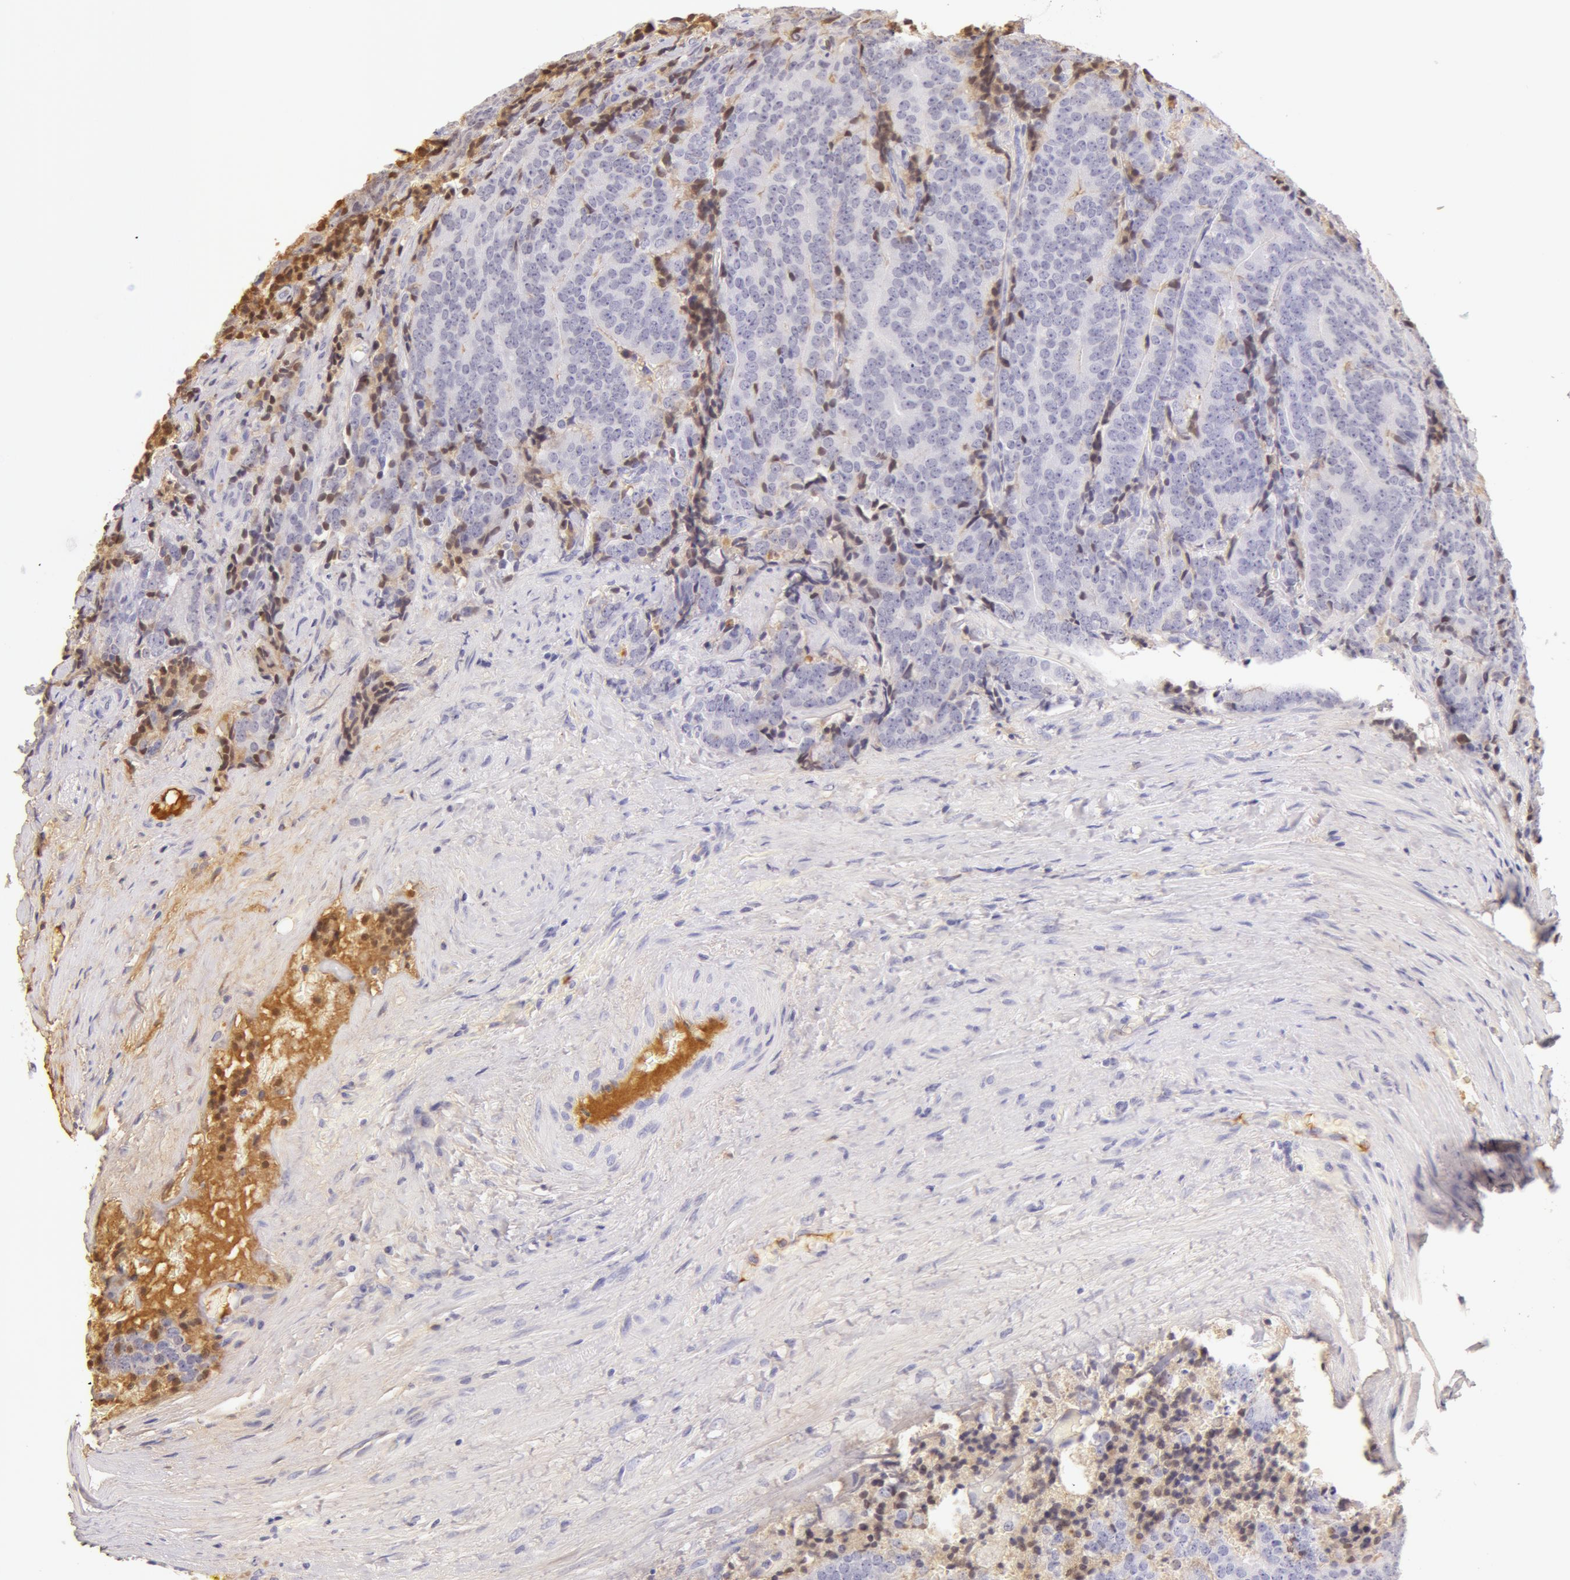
{"staining": {"intensity": "negative", "quantity": "none", "location": "none"}, "tissue": "prostate cancer", "cell_type": "Tumor cells", "image_type": "cancer", "snomed": [{"axis": "morphology", "description": "Adenocarcinoma, Medium grade"}, {"axis": "topography", "description": "Prostate"}], "caption": "Image shows no protein positivity in tumor cells of prostate cancer (adenocarcinoma (medium-grade)) tissue.", "gene": "AHSG", "patient": {"sex": "male", "age": 65}}